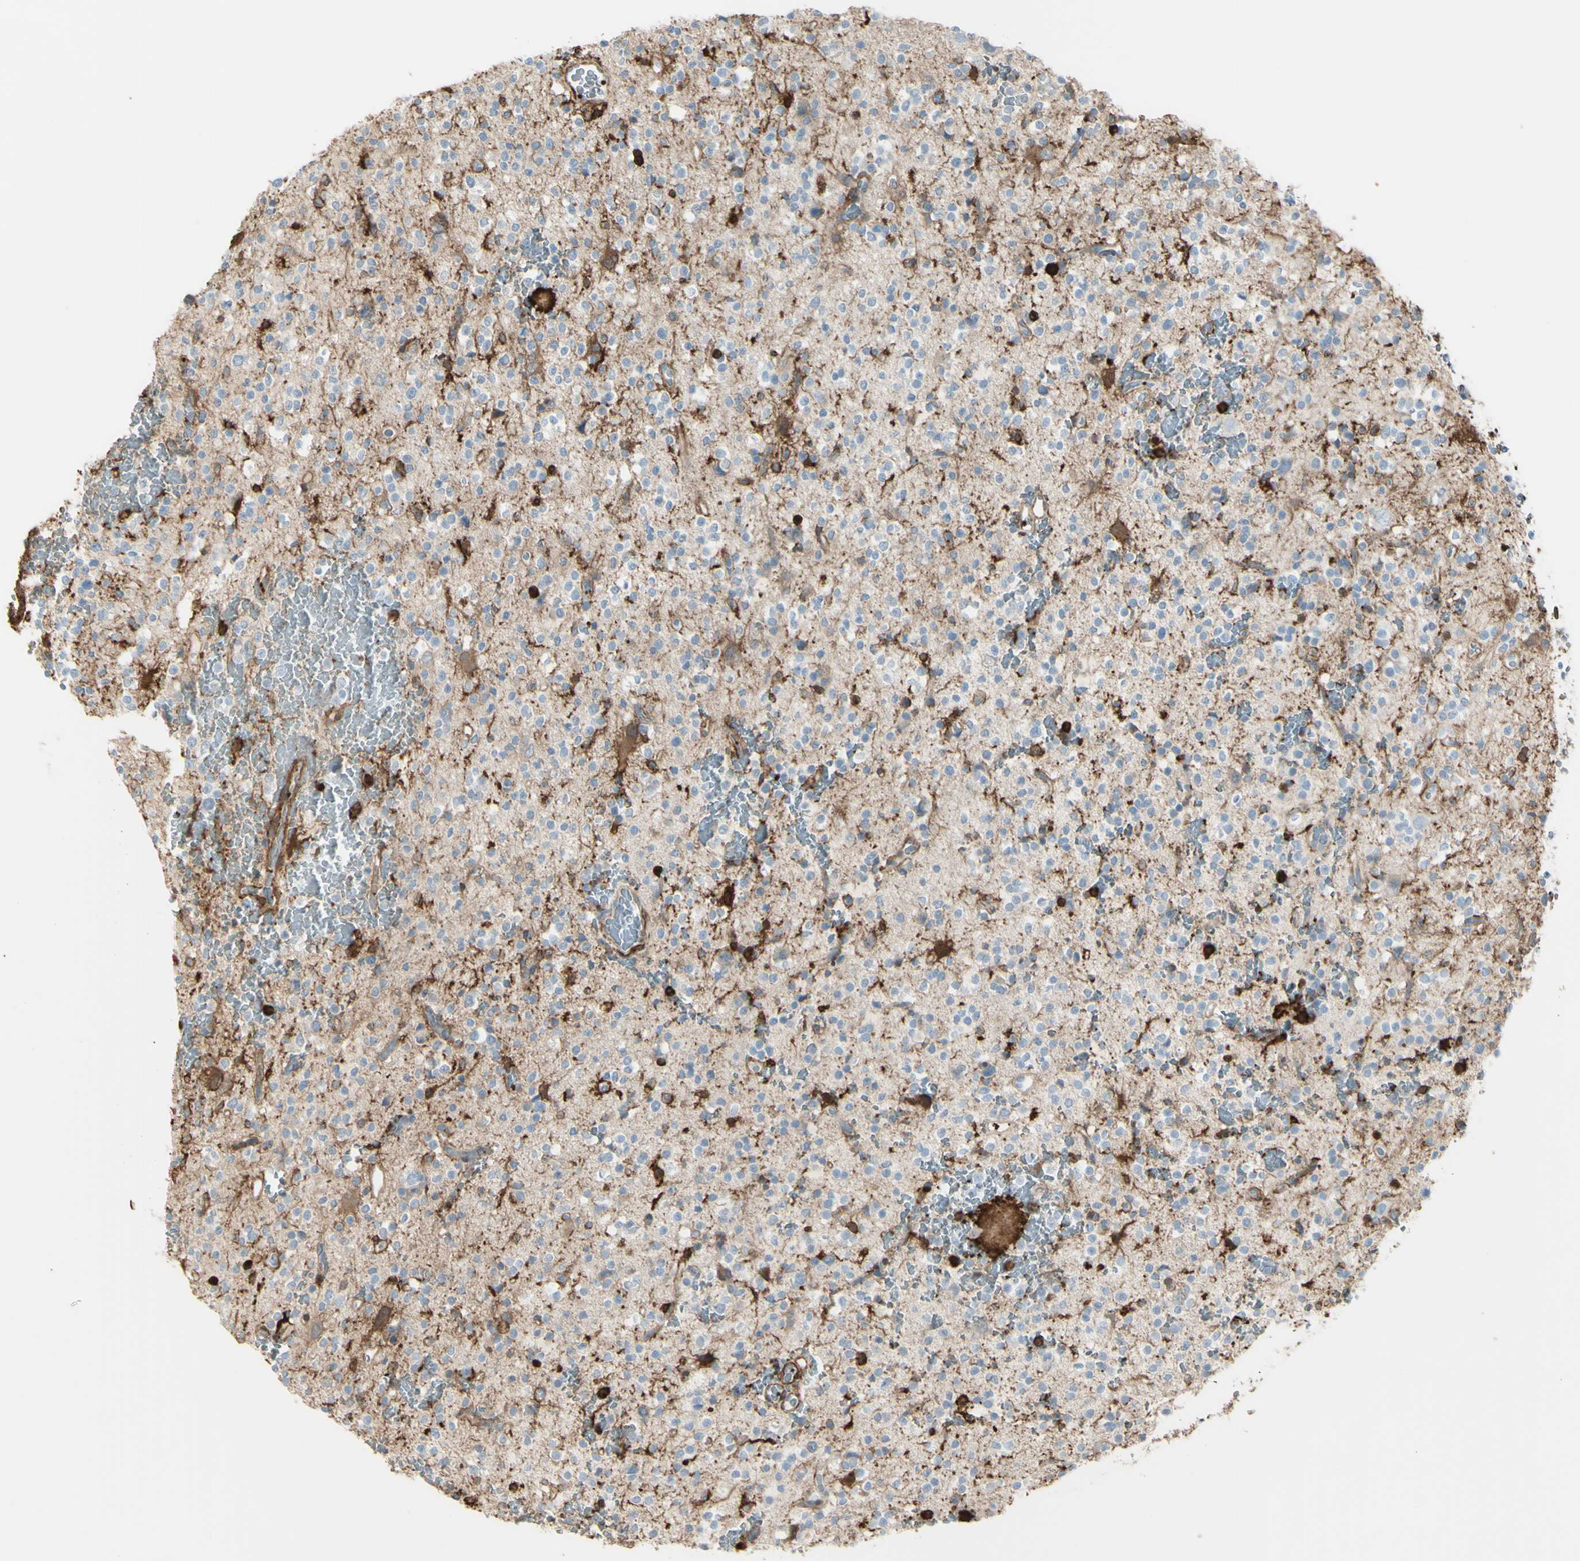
{"staining": {"intensity": "negative", "quantity": "none", "location": "none"}, "tissue": "glioma", "cell_type": "Tumor cells", "image_type": "cancer", "snomed": [{"axis": "morphology", "description": "Glioma, malignant, High grade"}, {"axis": "topography", "description": "Brain"}], "caption": "The IHC histopathology image has no significant expression in tumor cells of glioma tissue. The staining is performed using DAB (3,3'-diaminobenzidine) brown chromogen with nuclei counter-stained in using hematoxylin.", "gene": "GSN", "patient": {"sex": "male", "age": 47}}